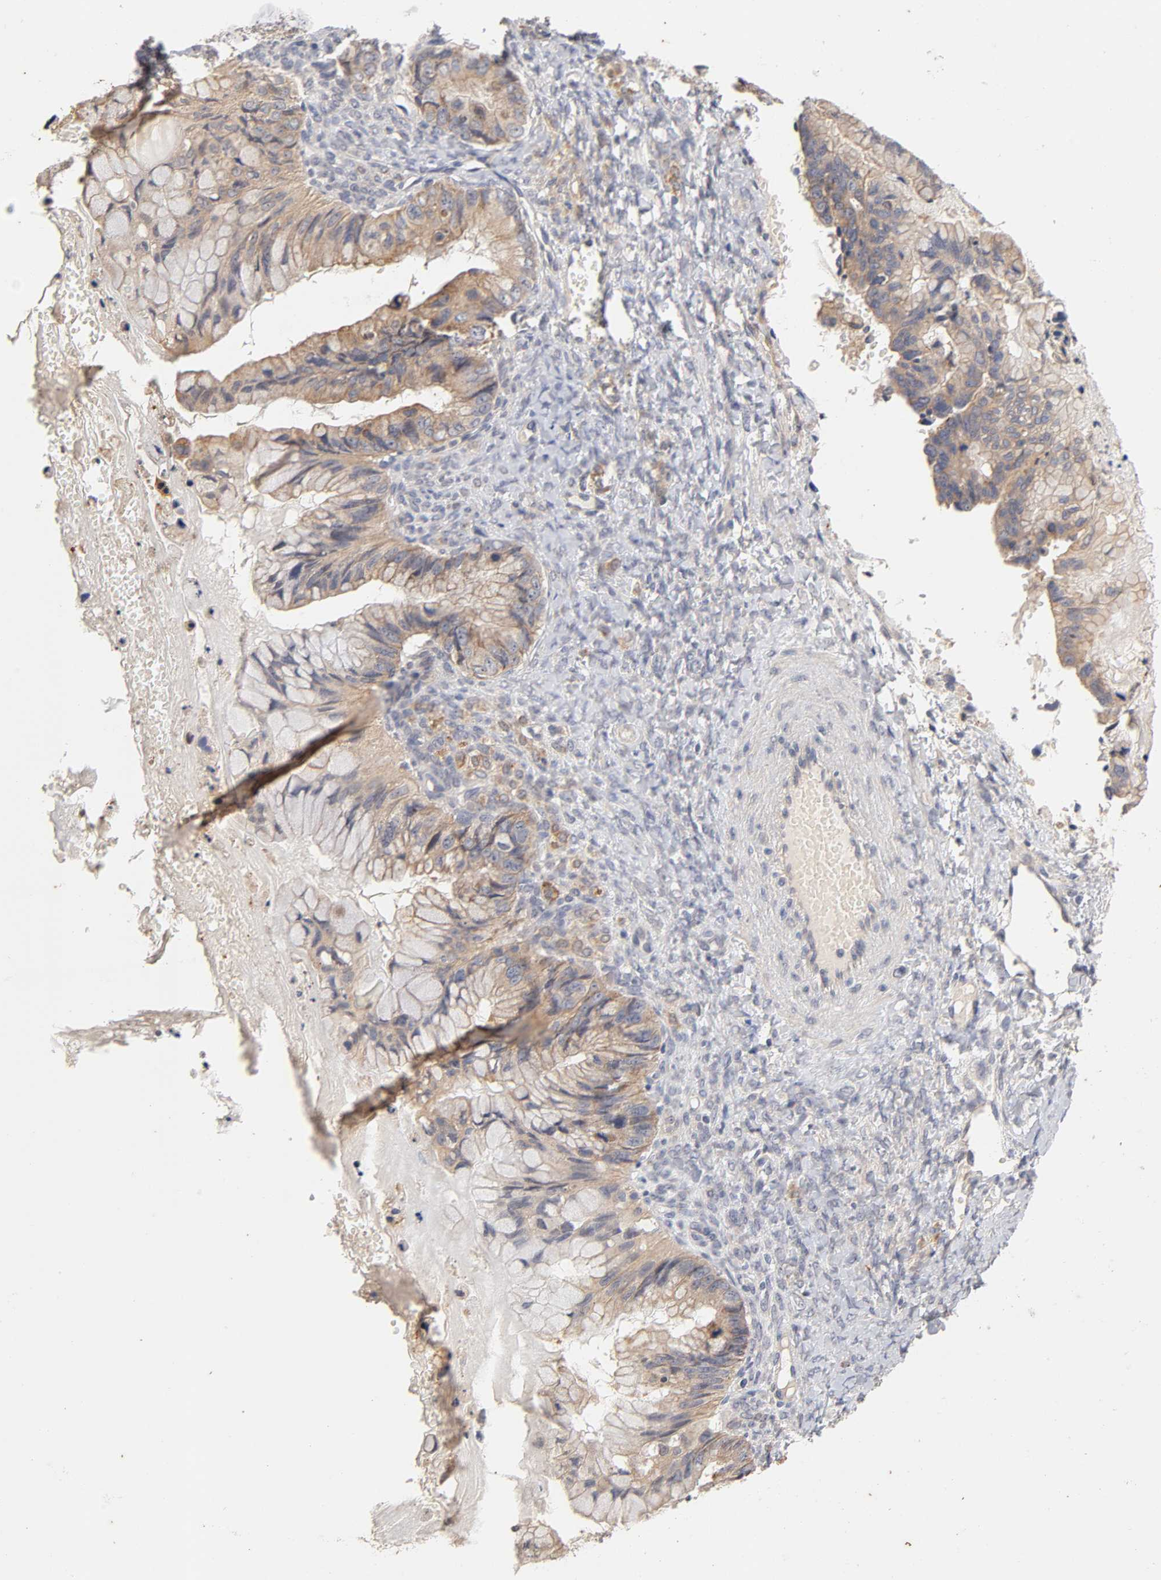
{"staining": {"intensity": "weak", "quantity": ">75%", "location": "cytoplasmic/membranous"}, "tissue": "ovarian cancer", "cell_type": "Tumor cells", "image_type": "cancer", "snomed": [{"axis": "morphology", "description": "Cystadenocarcinoma, mucinous, NOS"}, {"axis": "topography", "description": "Ovary"}], "caption": "A histopathology image showing weak cytoplasmic/membranous positivity in approximately >75% of tumor cells in ovarian cancer (mucinous cystadenocarcinoma), as visualized by brown immunohistochemical staining.", "gene": "CXADR", "patient": {"sex": "female", "age": 36}}